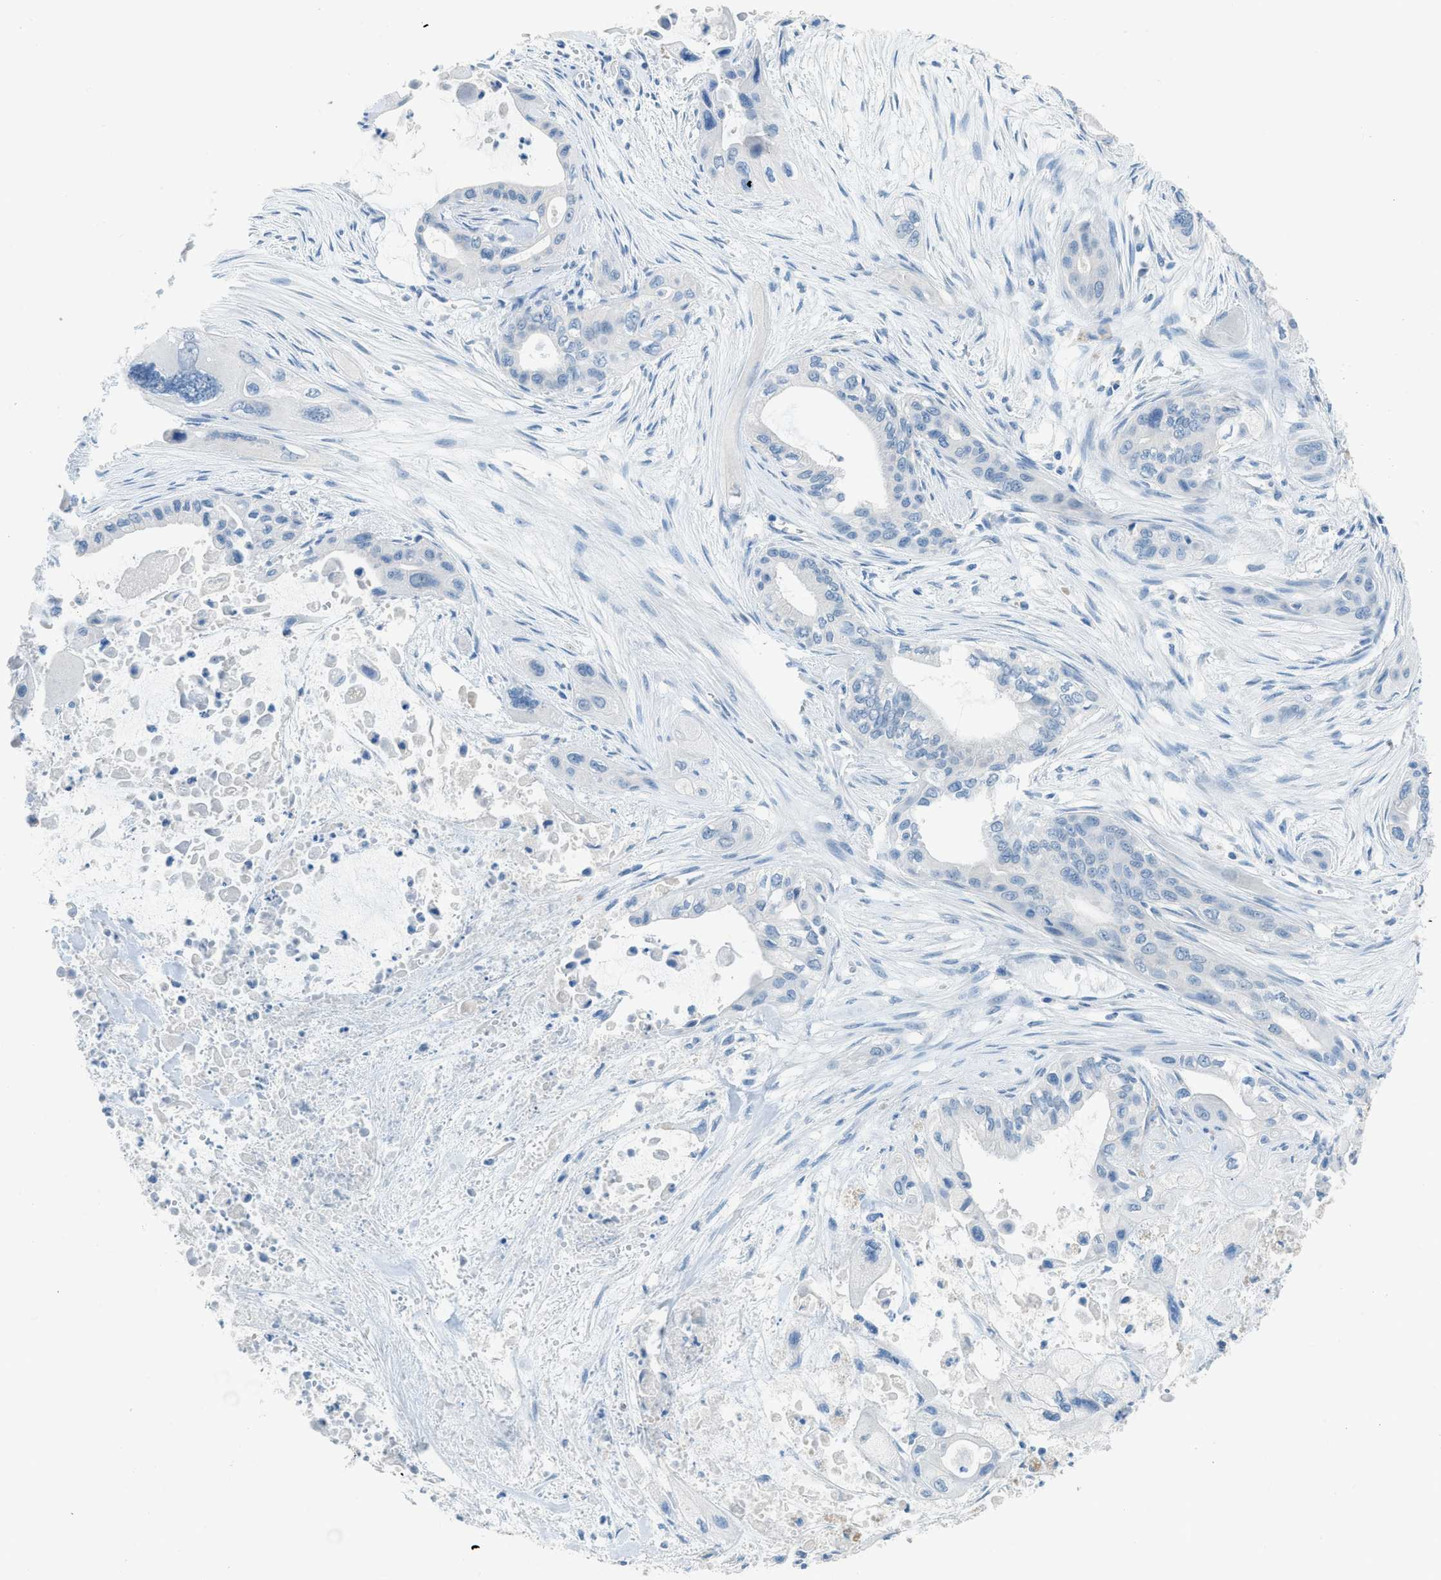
{"staining": {"intensity": "negative", "quantity": "none", "location": "none"}, "tissue": "pancreatic cancer", "cell_type": "Tumor cells", "image_type": "cancer", "snomed": [{"axis": "morphology", "description": "Adenocarcinoma, NOS"}, {"axis": "topography", "description": "Pancreas"}], "caption": "DAB (3,3'-diaminobenzidine) immunohistochemical staining of human adenocarcinoma (pancreatic) exhibits no significant positivity in tumor cells. The staining is performed using DAB (3,3'-diaminobenzidine) brown chromogen with nuclei counter-stained in using hematoxylin.", "gene": "ACAN", "patient": {"sex": "male", "age": 73}}